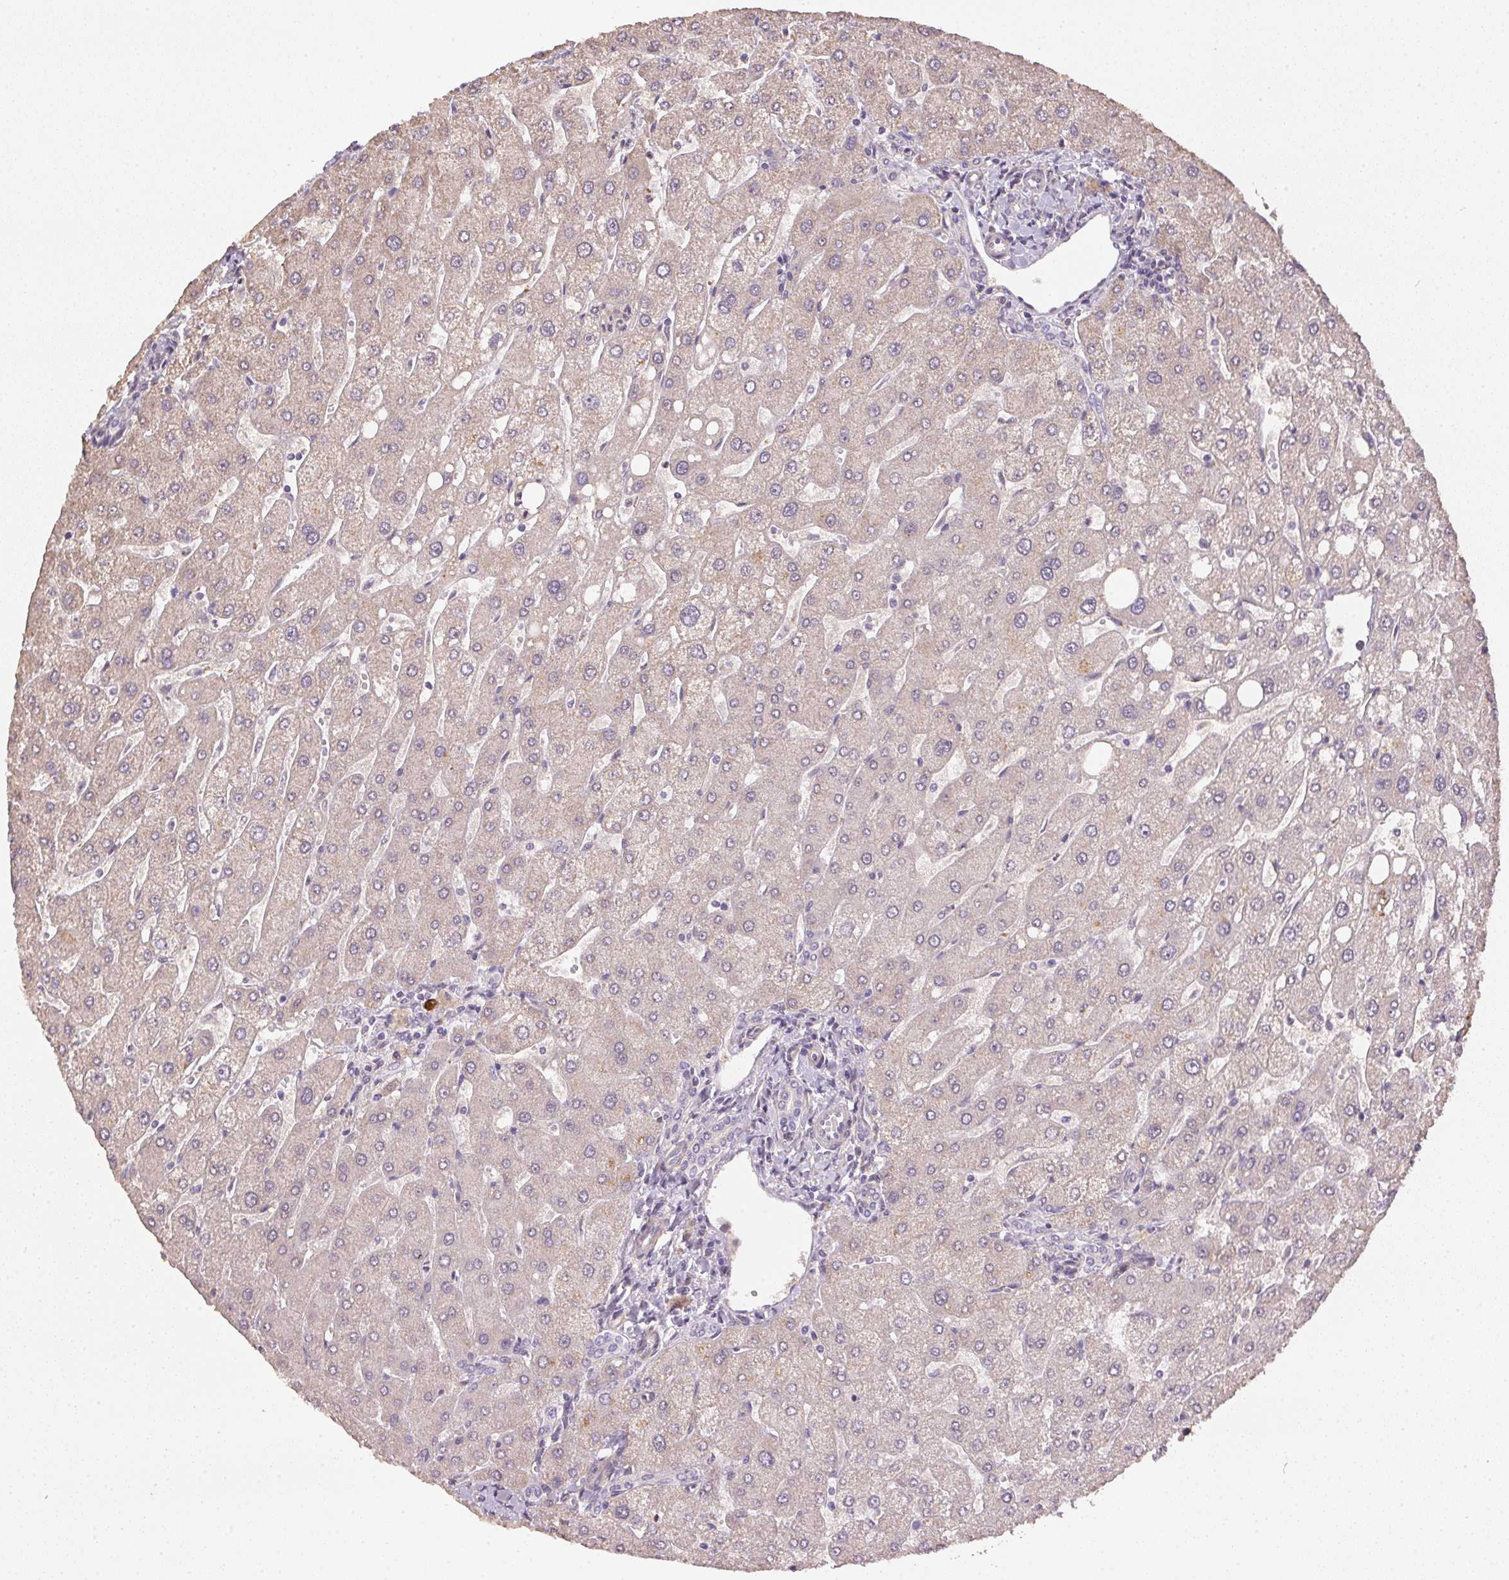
{"staining": {"intensity": "negative", "quantity": "none", "location": "none"}, "tissue": "liver", "cell_type": "Cholangiocytes", "image_type": "normal", "snomed": [{"axis": "morphology", "description": "Normal tissue, NOS"}, {"axis": "topography", "description": "Liver"}], "caption": "Immunohistochemical staining of benign human liver shows no significant staining in cholangiocytes.", "gene": "CFAP92", "patient": {"sex": "male", "age": 67}}